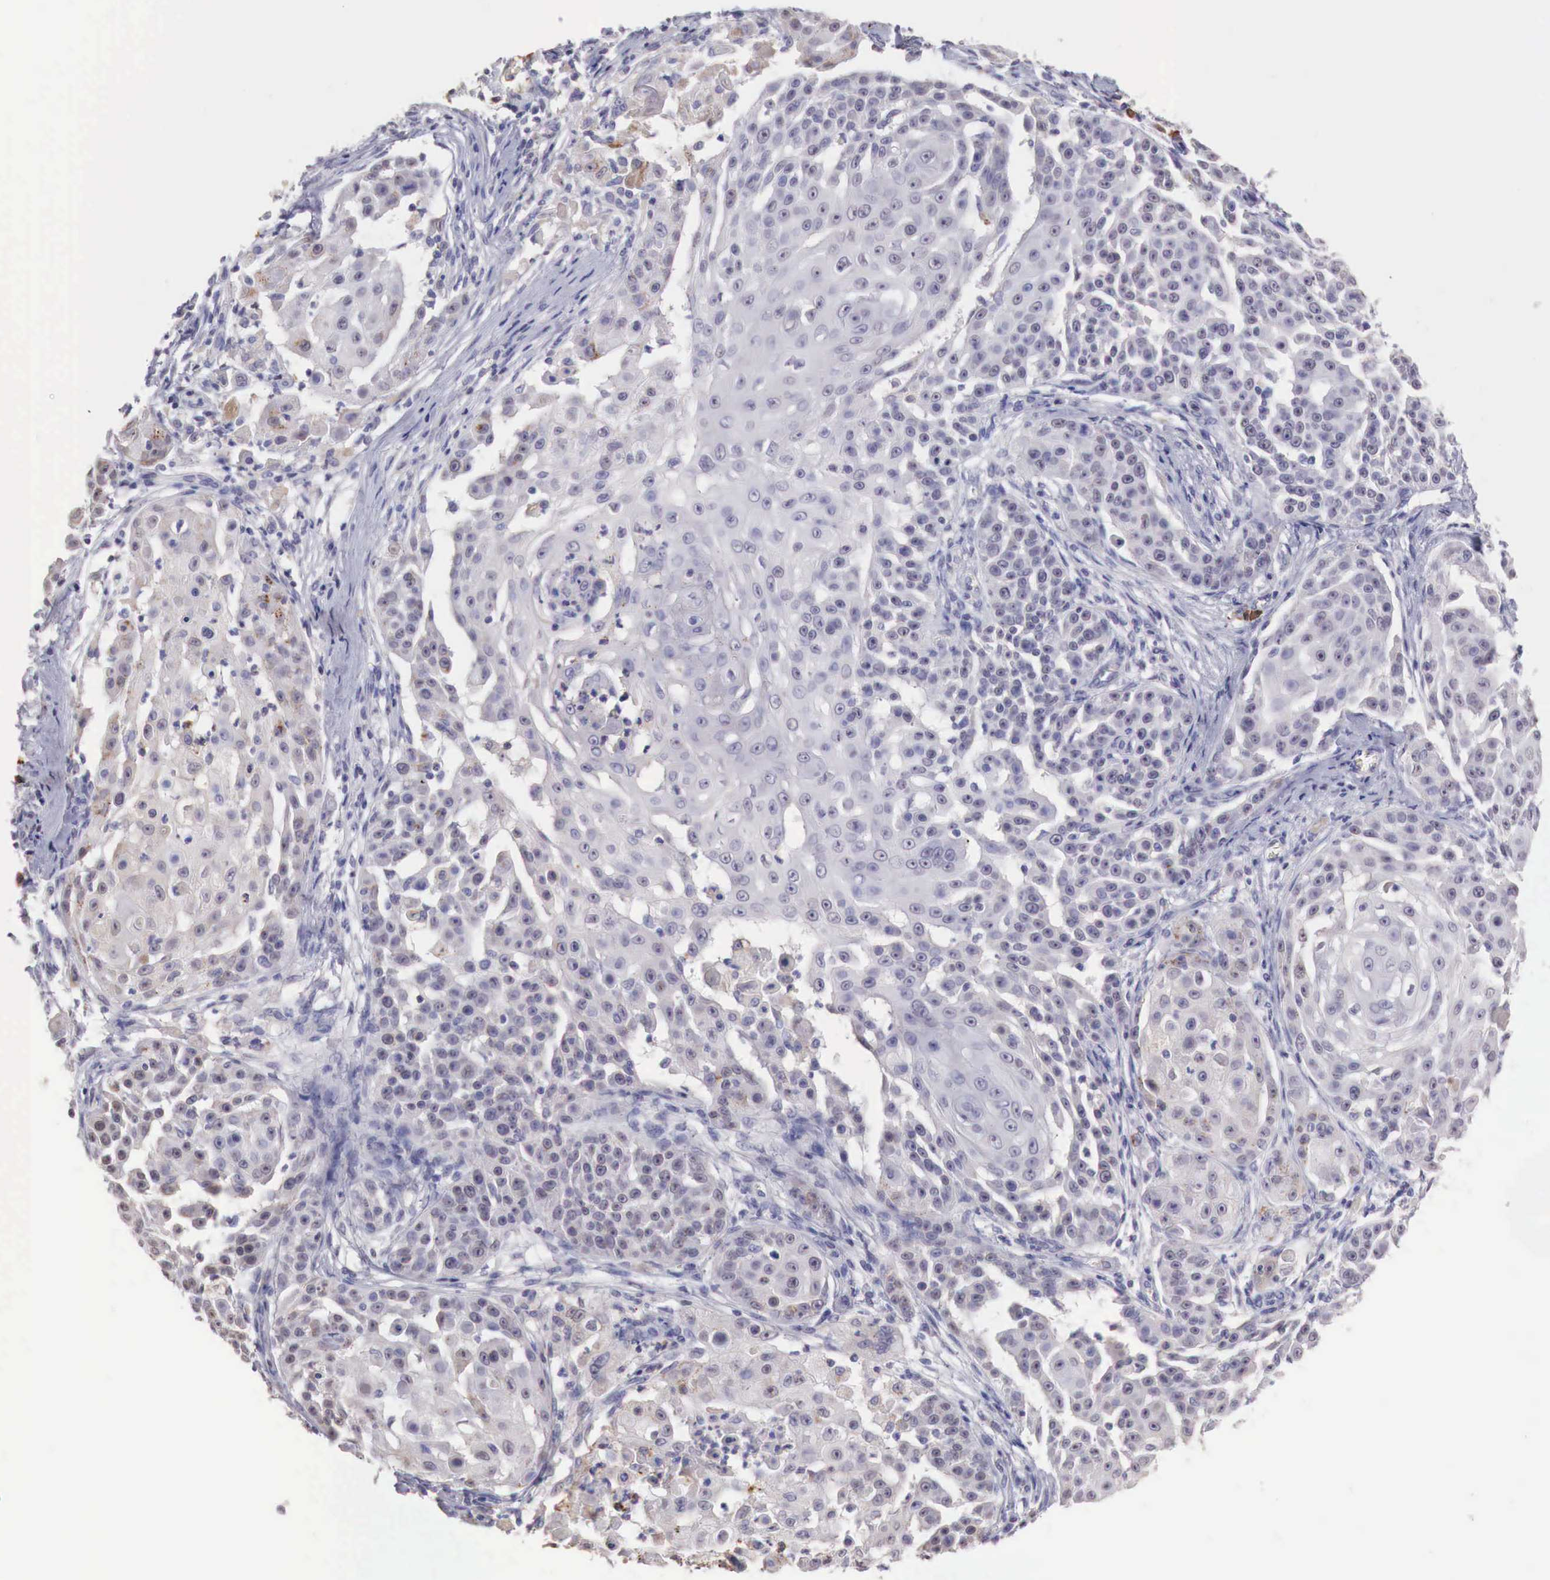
{"staining": {"intensity": "weak", "quantity": "25%-75%", "location": "cytoplasmic/membranous"}, "tissue": "skin cancer", "cell_type": "Tumor cells", "image_type": "cancer", "snomed": [{"axis": "morphology", "description": "Squamous cell carcinoma, NOS"}, {"axis": "topography", "description": "Skin"}], "caption": "Immunohistochemistry (IHC) of squamous cell carcinoma (skin) demonstrates low levels of weak cytoplasmic/membranous staining in about 25%-75% of tumor cells.", "gene": "XPNPEP2", "patient": {"sex": "female", "age": 57}}